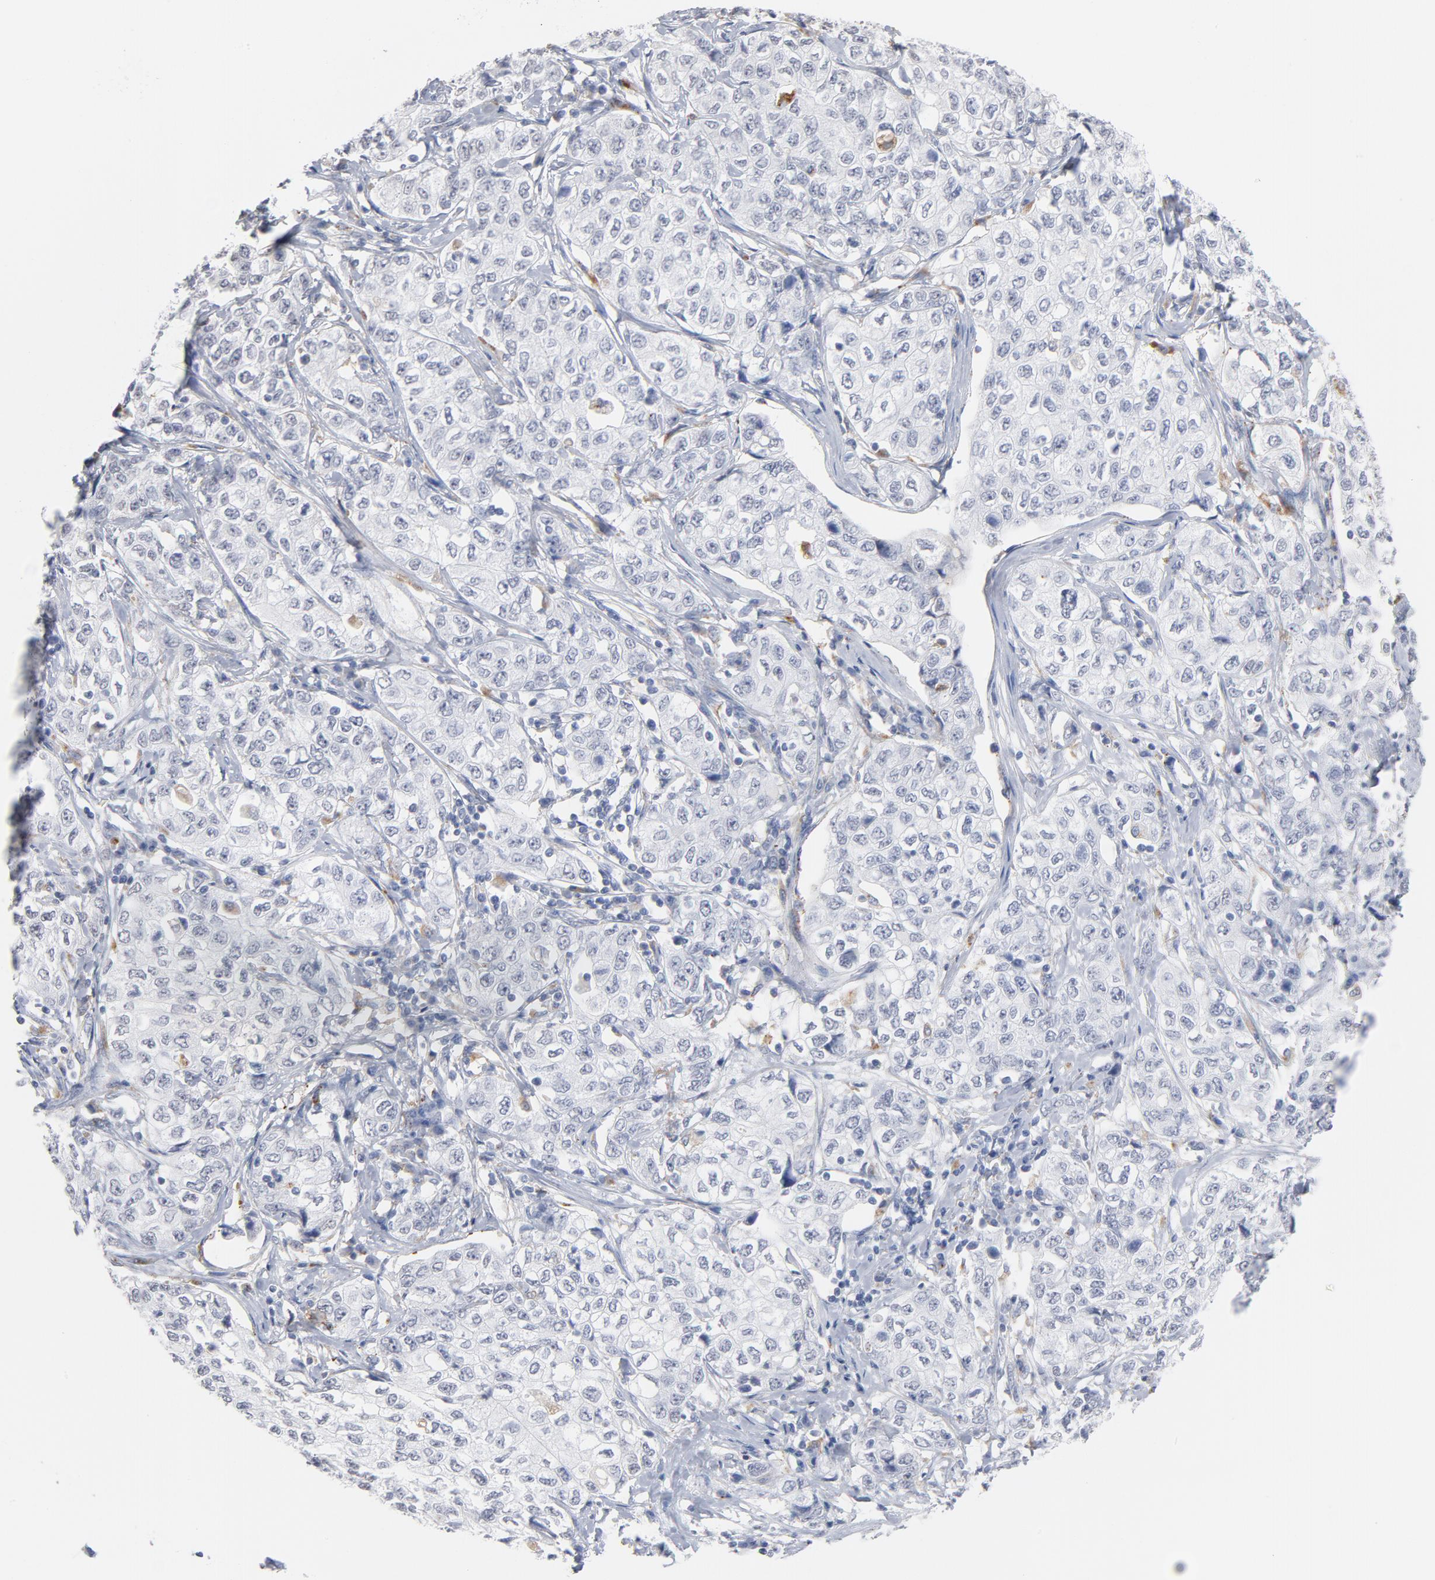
{"staining": {"intensity": "negative", "quantity": "none", "location": "none"}, "tissue": "stomach cancer", "cell_type": "Tumor cells", "image_type": "cancer", "snomed": [{"axis": "morphology", "description": "Adenocarcinoma, NOS"}, {"axis": "topography", "description": "Stomach"}], "caption": "Immunohistochemistry (IHC) photomicrograph of neoplastic tissue: stomach cancer stained with DAB shows no significant protein staining in tumor cells.", "gene": "LTBP2", "patient": {"sex": "male", "age": 48}}